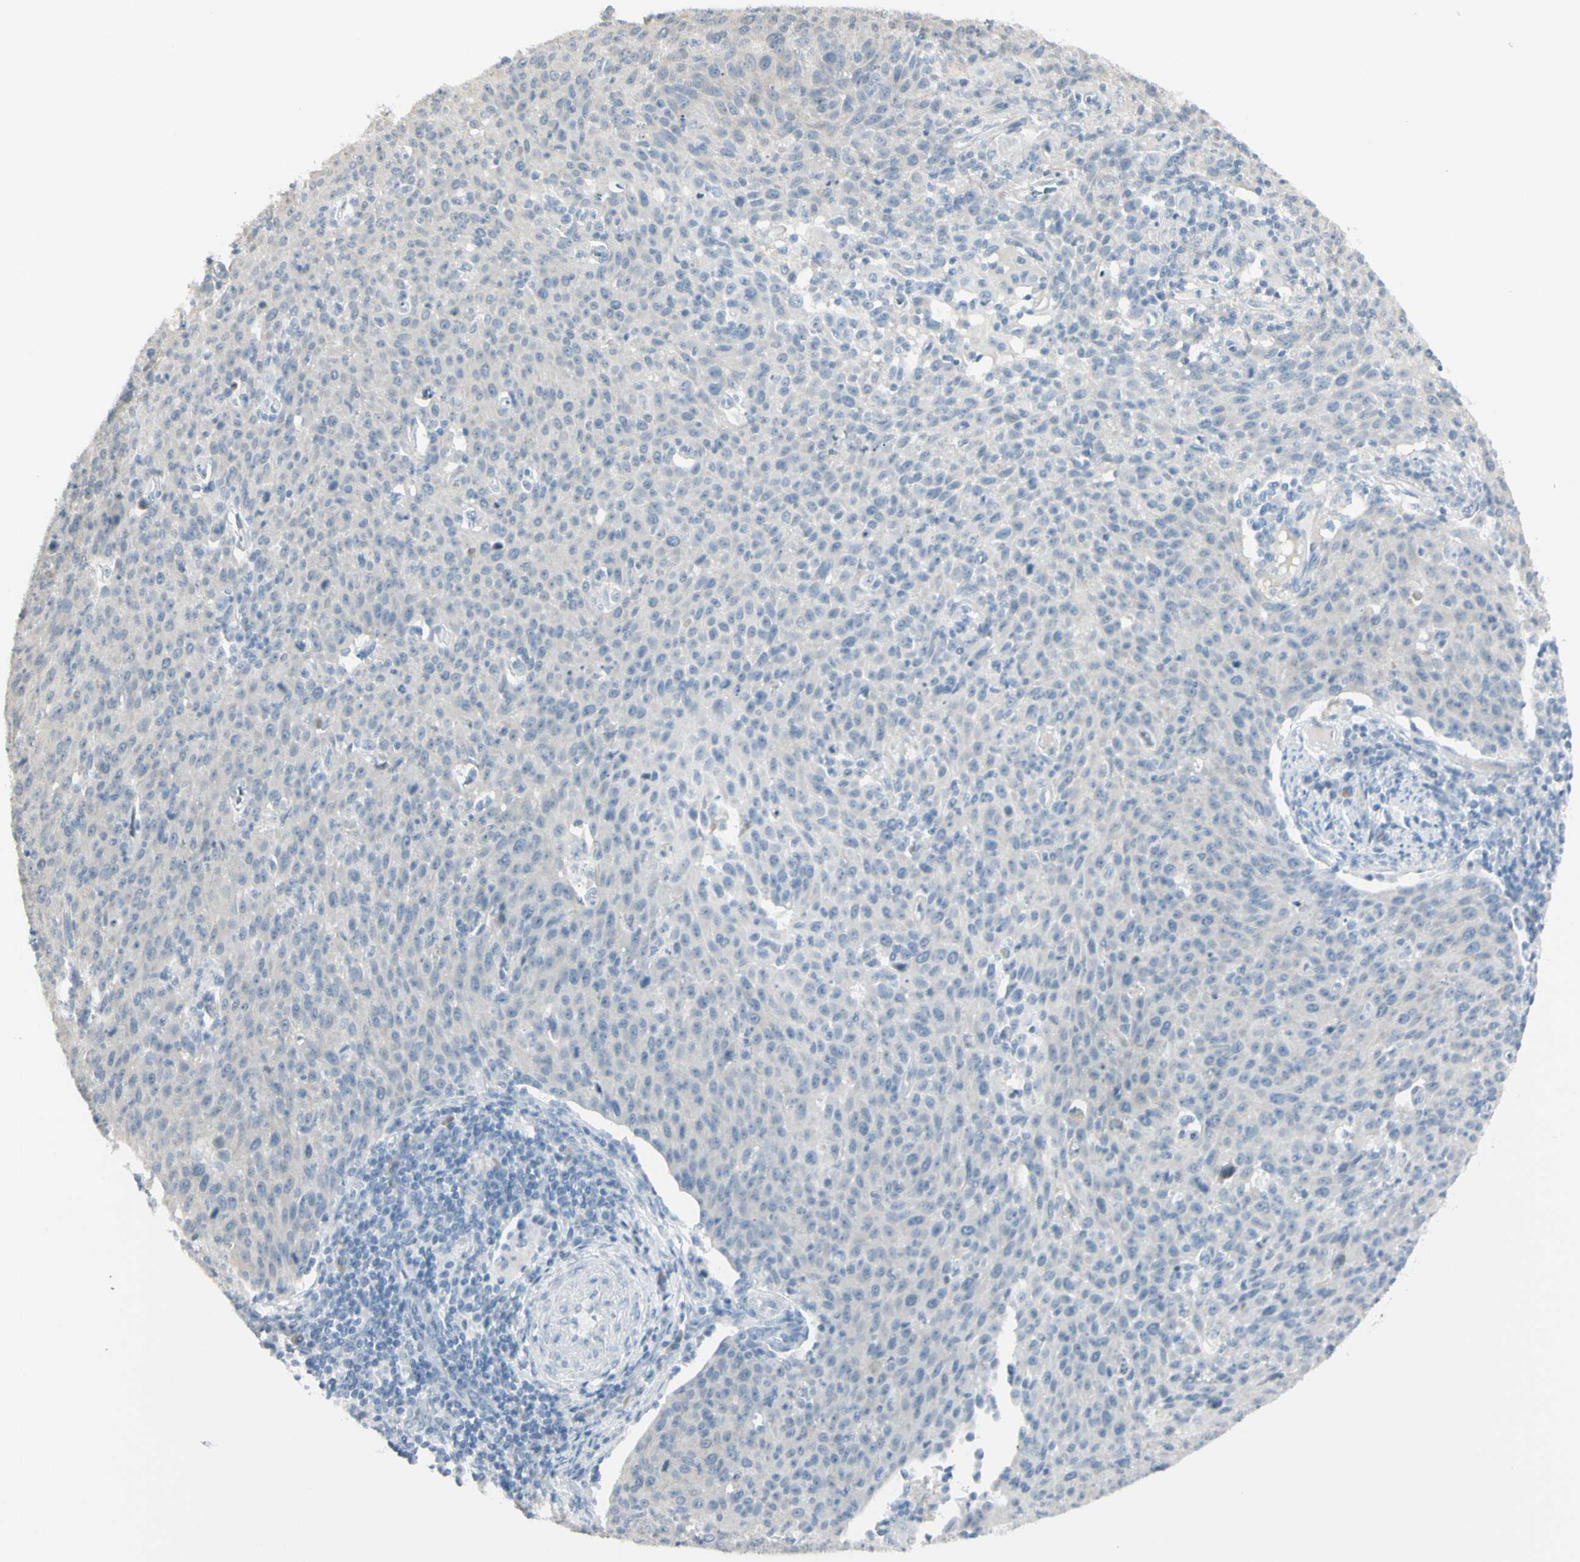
{"staining": {"intensity": "negative", "quantity": "none", "location": "none"}, "tissue": "cervical cancer", "cell_type": "Tumor cells", "image_type": "cancer", "snomed": [{"axis": "morphology", "description": "Squamous cell carcinoma, NOS"}, {"axis": "topography", "description": "Cervix"}], "caption": "Cervical squamous cell carcinoma was stained to show a protein in brown. There is no significant expression in tumor cells.", "gene": "PIP", "patient": {"sex": "female", "age": 38}}